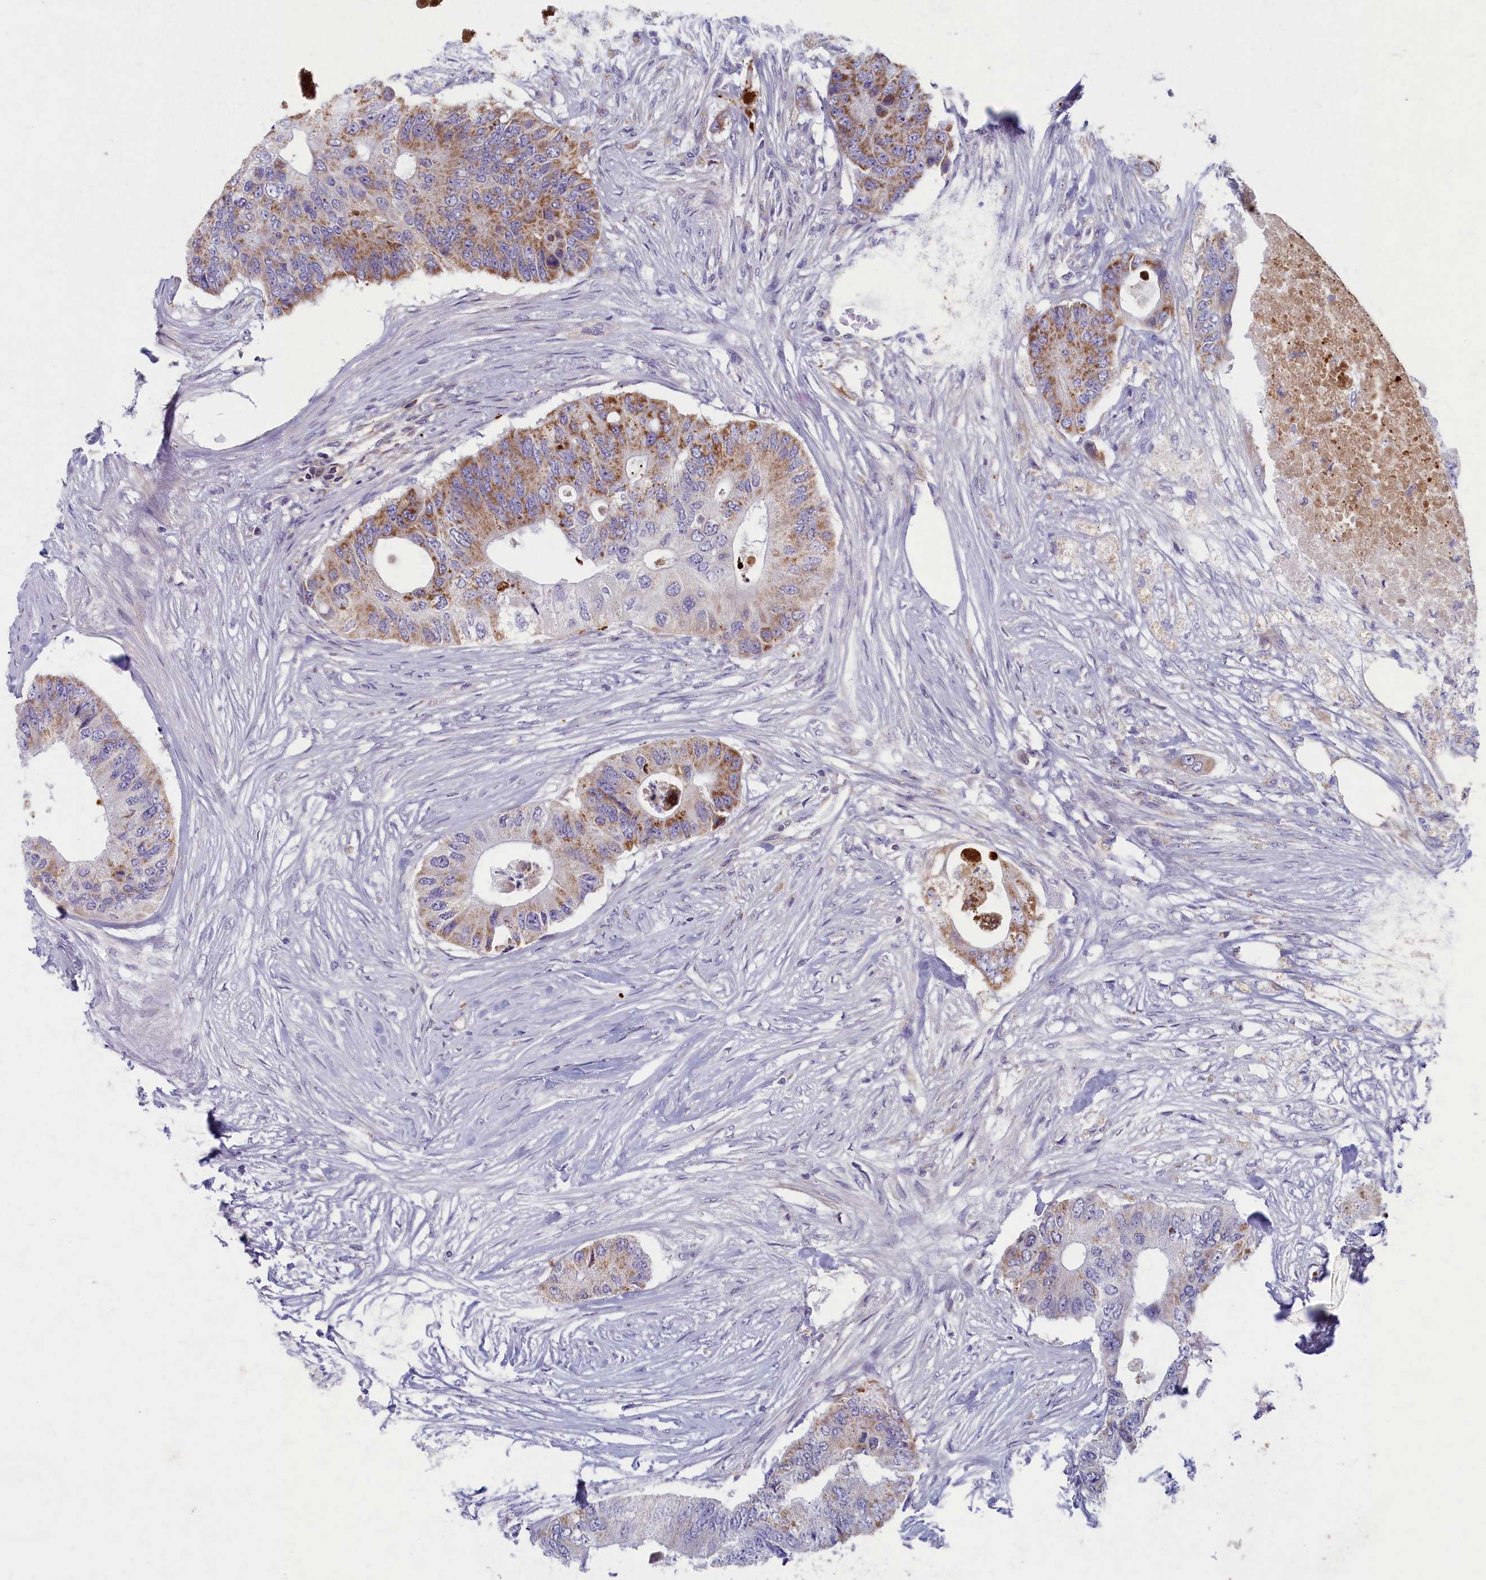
{"staining": {"intensity": "moderate", "quantity": "25%-75%", "location": "cytoplasmic/membranous"}, "tissue": "colorectal cancer", "cell_type": "Tumor cells", "image_type": "cancer", "snomed": [{"axis": "morphology", "description": "Adenocarcinoma, NOS"}, {"axis": "topography", "description": "Colon"}], "caption": "Protein expression analysis of human colorectal adenocarcinoma reveals moderate cytoplasmic/membranous positivity in approximately 25%-75% of tumor cells.", "gene": "MRPS25", "patient": {"sex": "male", "age": 71}}